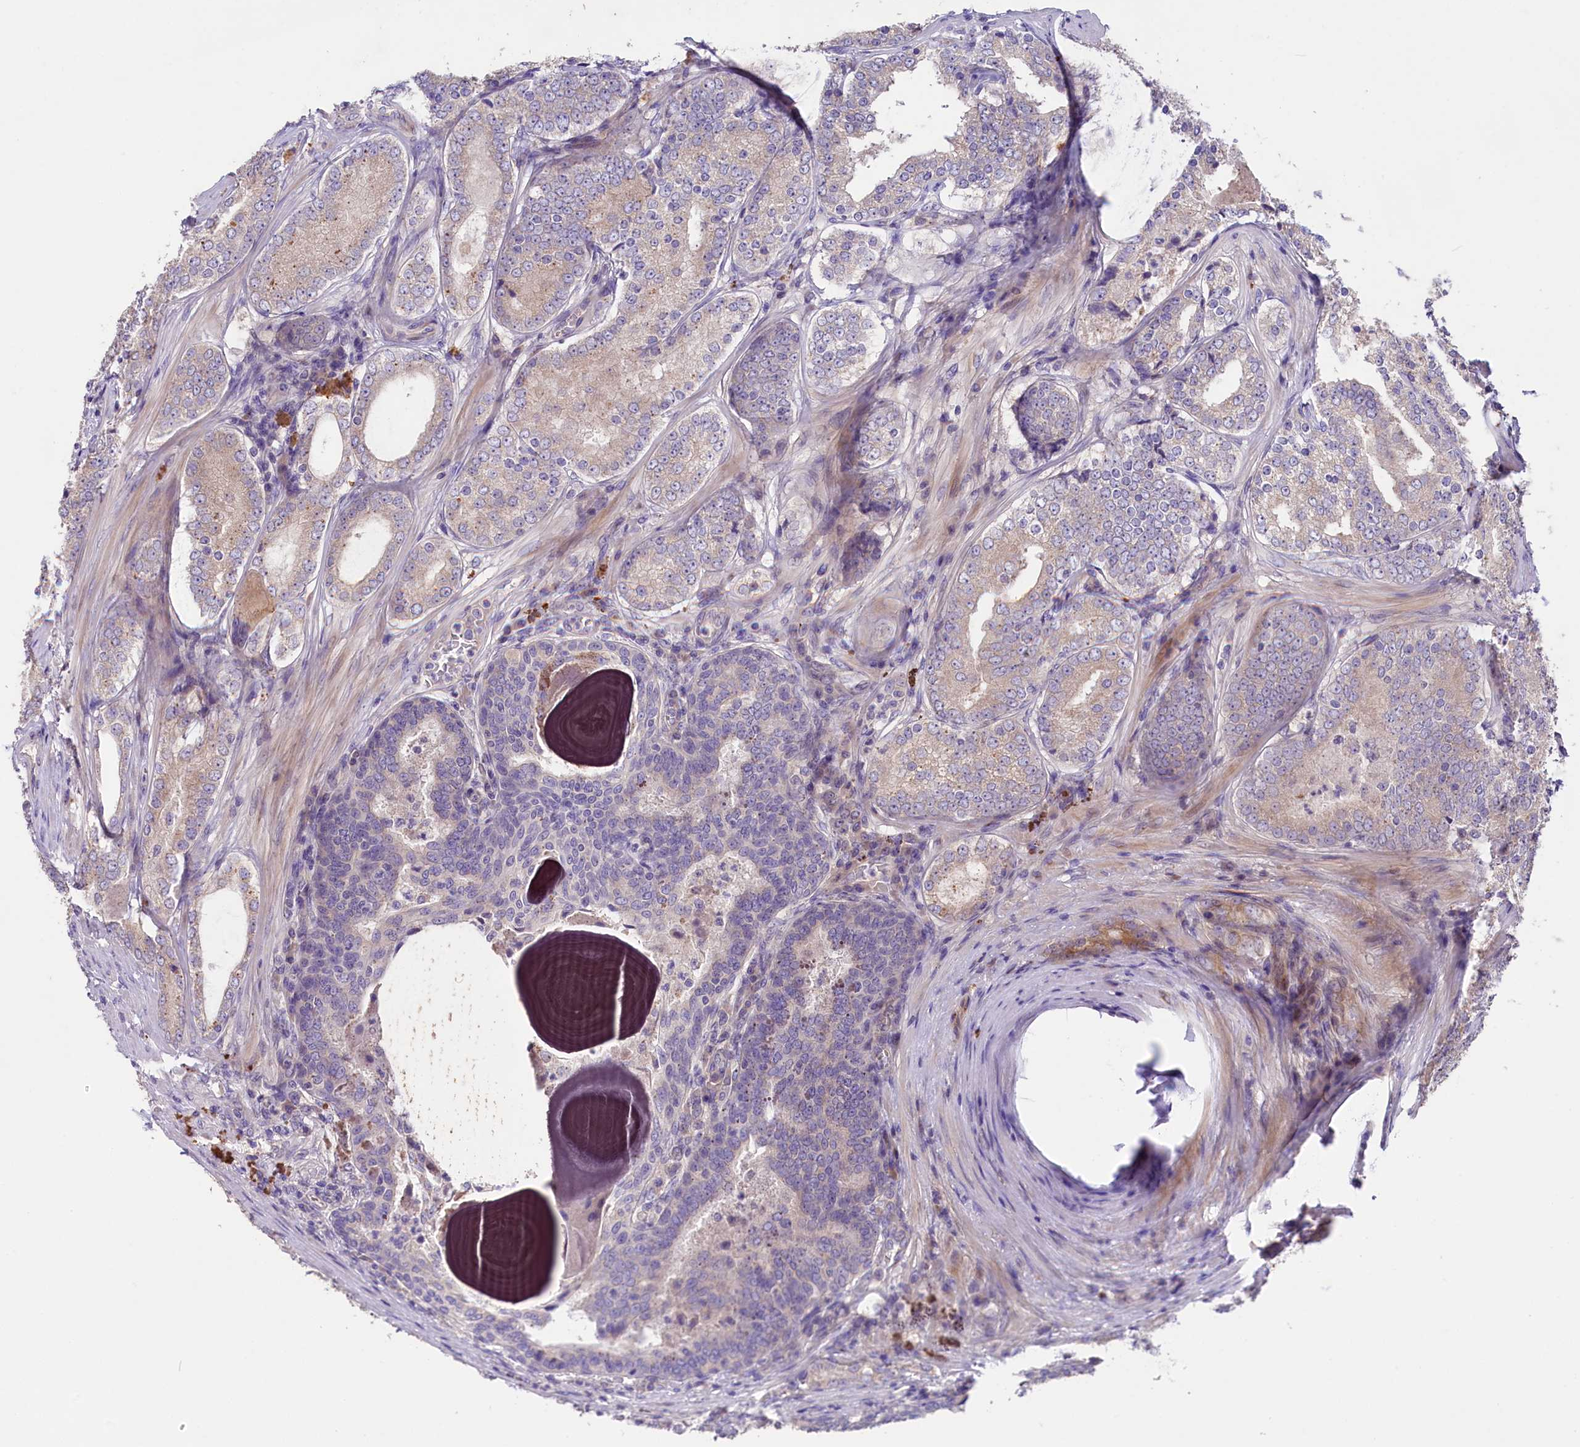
{"staining": {"intensity": "weak", "quantity": "<25%", "location": "cytoplasmic/membranous"}, "tissue": "prostate cancer", "cell_type": "Tumor cells", "image_type": "cancer", "snomed": [{"axis": "morphology", "description": "Adenocarcinoma, Low grade"}, {"axis": "topography", "description": "Prostate"}], "caption": "DAB (3,3'-diaminobenzidine) immunohistochemical staining of human prostate cancer demonstrates no significant expression in tumor cells.", "gene": "CD99L2", "patient": {"sex": "male", "age": 68}}